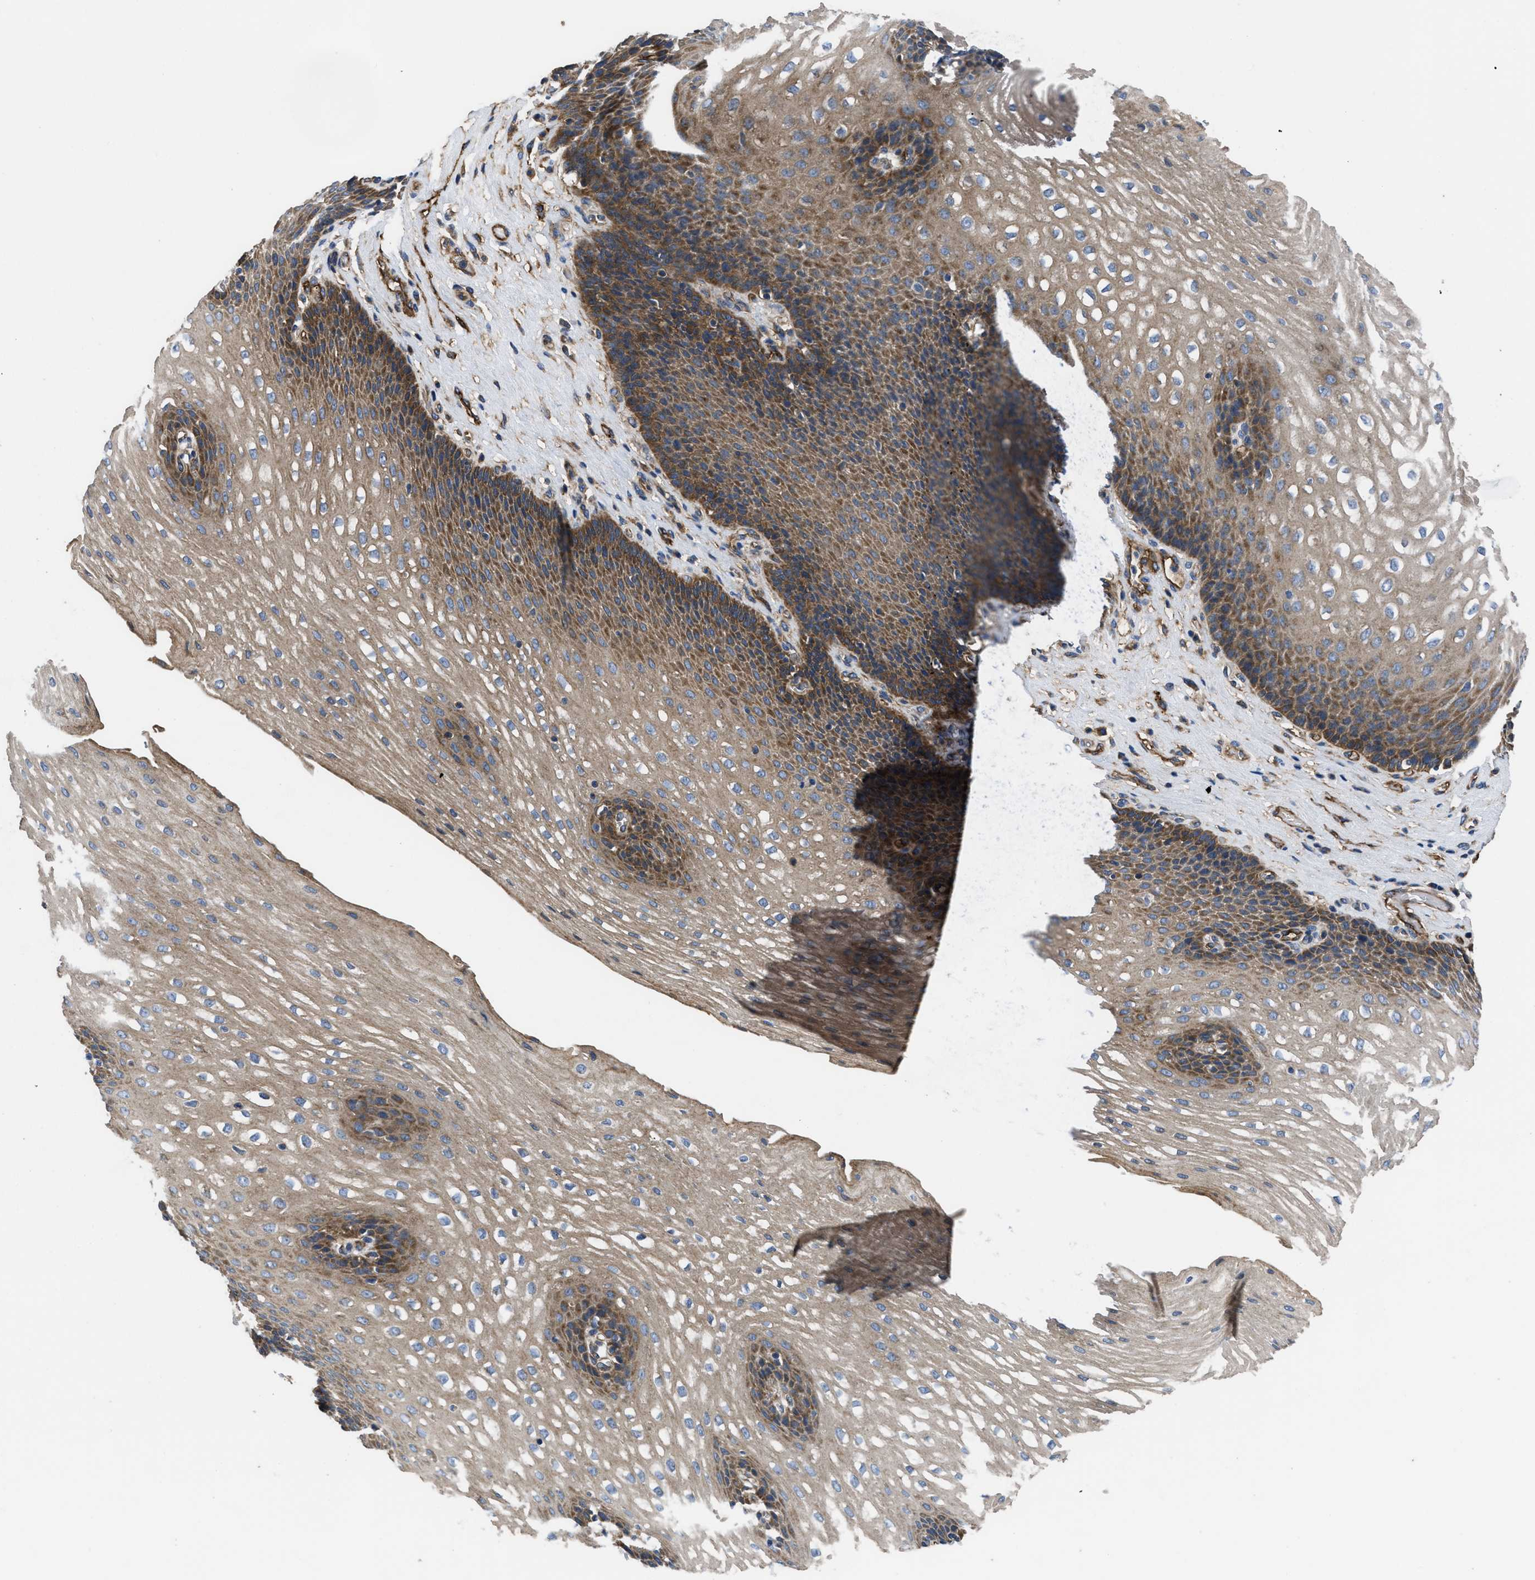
{"staining": {"intensity": "moderate", "quantity": ">75%", "location": "cytoplasmic/membranous"}, "tissue": "esophagus", "cell_type": "Squamous epithelial cells", "image_type": "normal", "snomed": [{"axis": "morphology", "description": "Normal tissue, NOS"}, {"axis": "topography", "description": "Esophagus"}], "caption": "Esophagus stained with DAB (3,3'-diaminobenzidine) IHC demonstrates medium levels of moderate cytoplasmic/membranous positivity in about >75% of squamous epithelial cells.", "gene": "NT5E", "patient": {"sex": "male", "age": 48}}